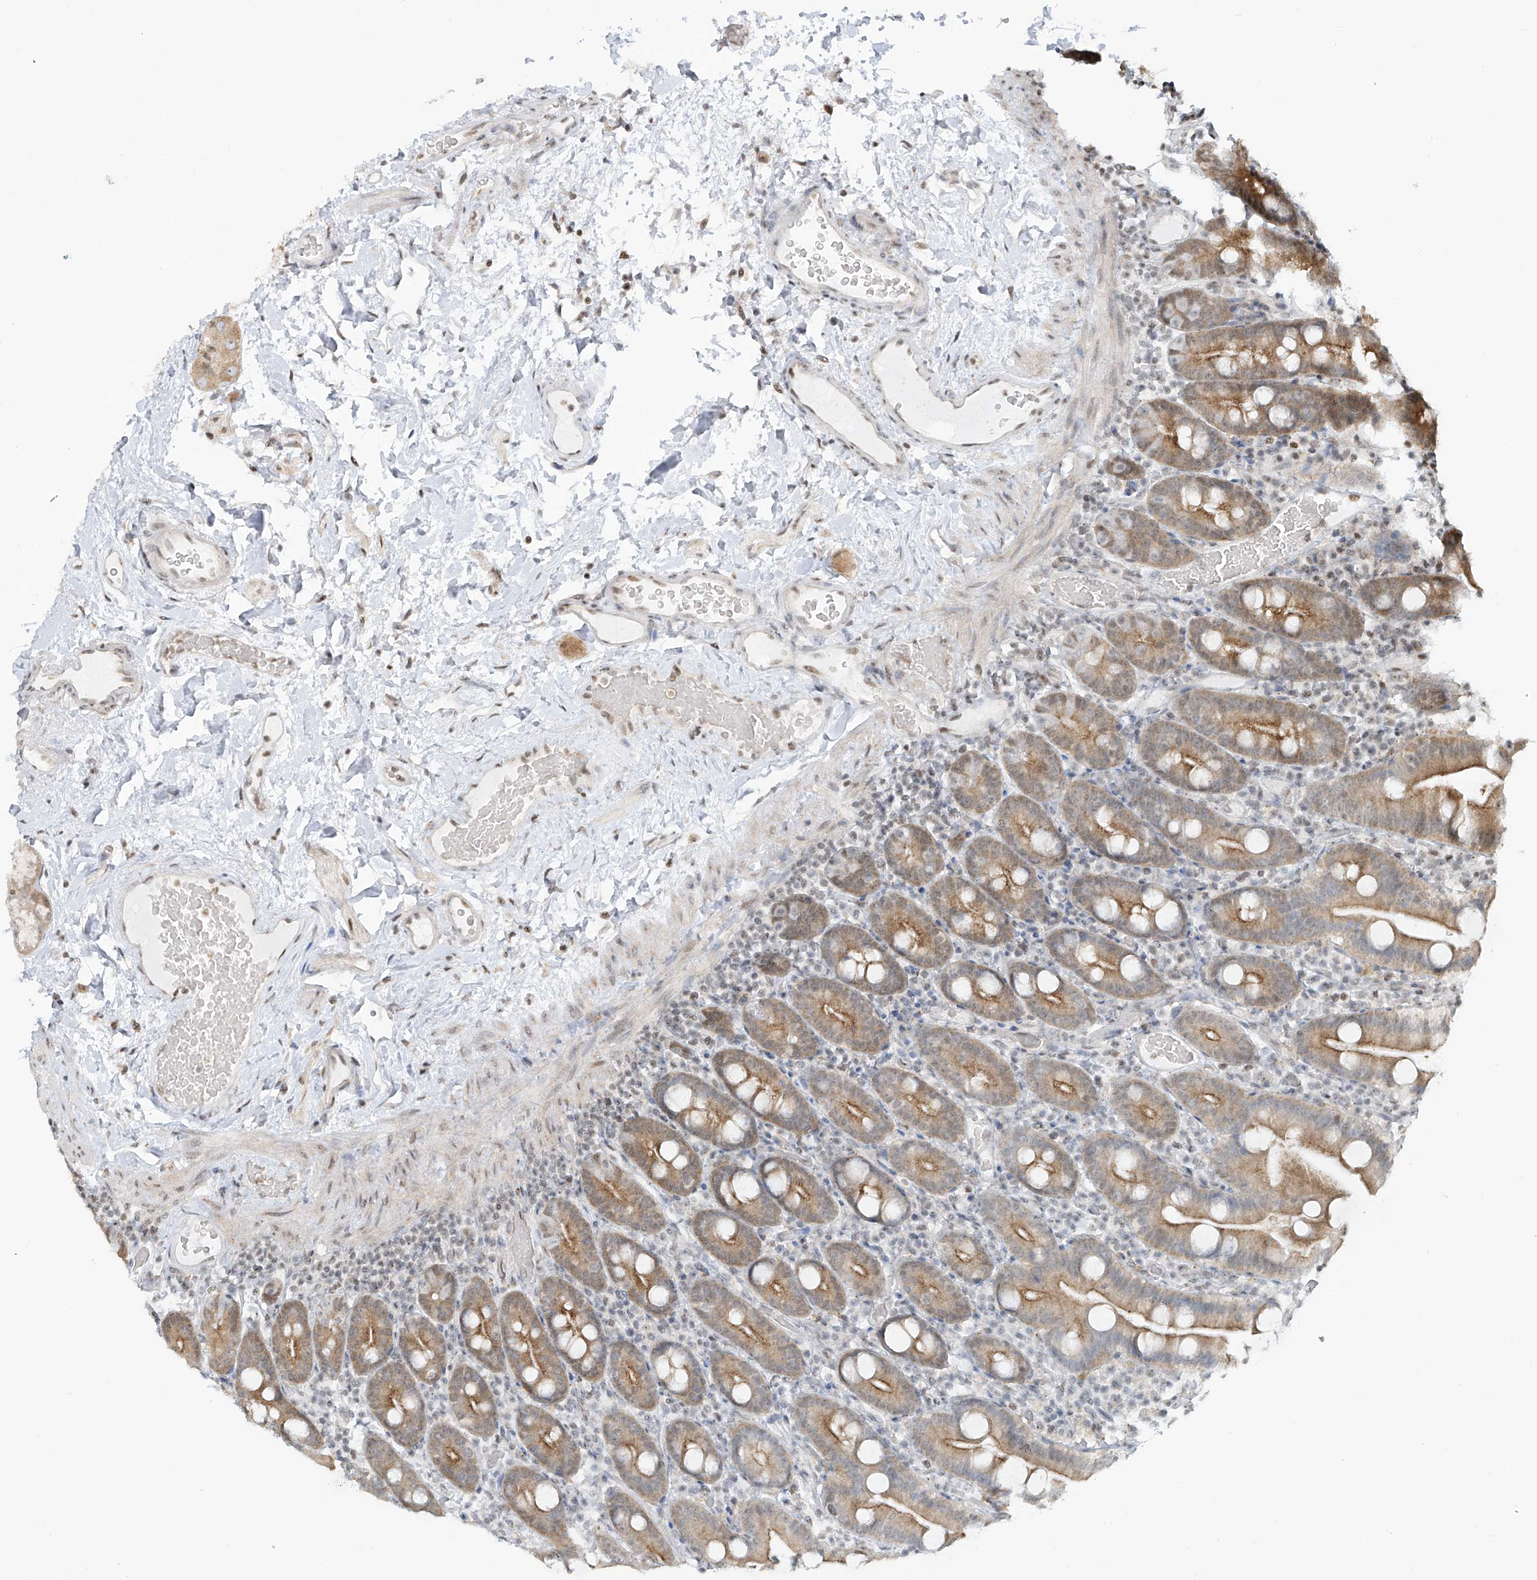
{"staining": {"intensity": "moderate", "quantity": ">75%", "location": "cytoplasmic/membranous"}, "tissue": "duodenum", "cell_type": "Glandular cells", "image_type": "normal", "snomed": [{"axis": "morphology", "description": "Normal tissue, NOS"}, {"axis": "topography", "description": "Duodenum"}], "caption": "DAB immunohistochemical staining of normal duodenum shows moderate cytoplasmic/membranous protein staining in approximately >75% of glandular cells.", "gene": "VMP1", "patient": {"sex": "male", "age": 55}}